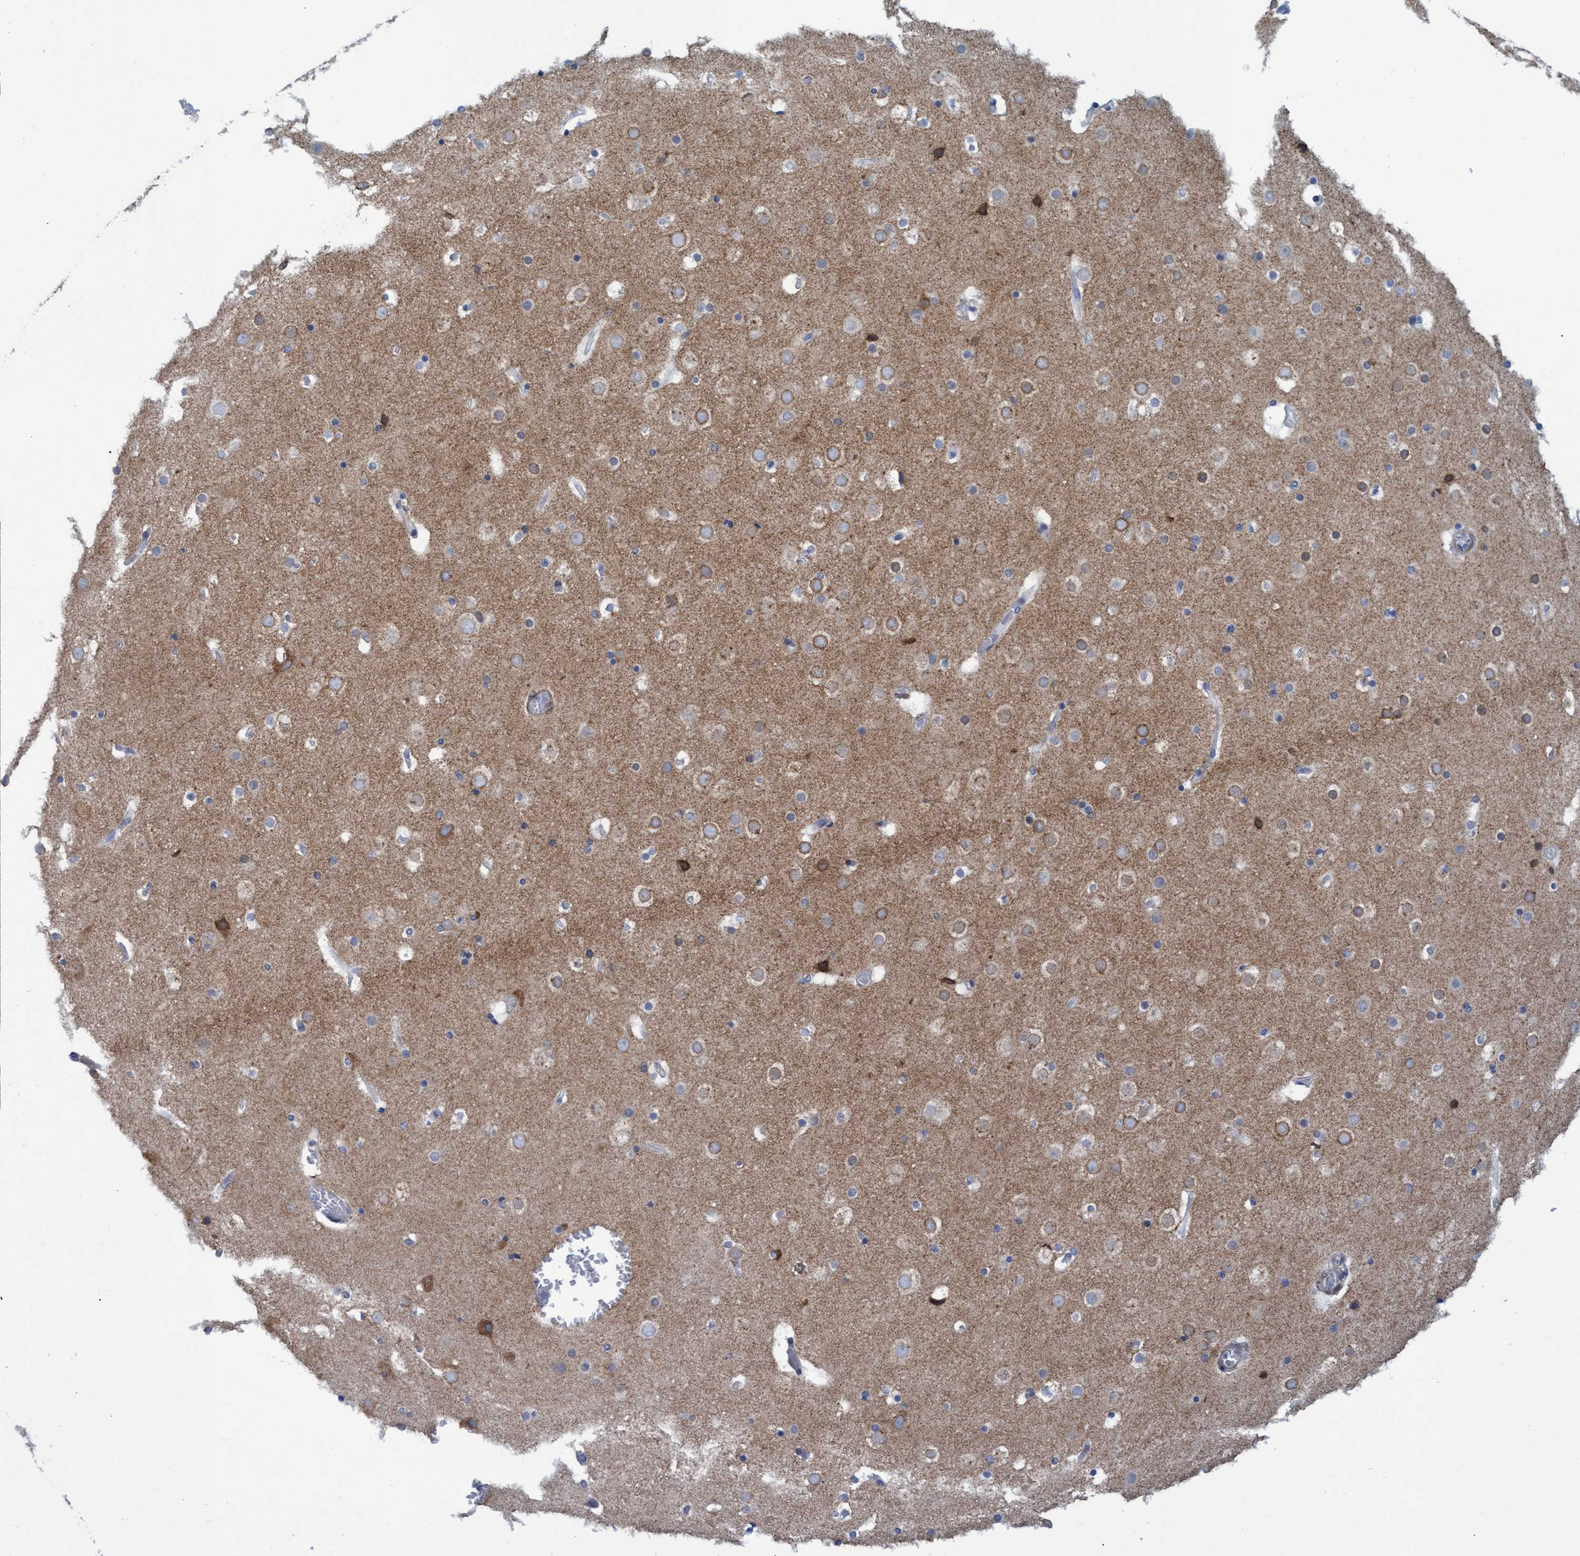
{"staining": {"intensity": "negative", "quantity": "none", "location": "none"}, "tissue": "cerebral cortex", "cell_type": "Endothelial cells", "image_type": "normal", "snomed": [{"axis": "morphology", "description": "Normal tissue, NOS"}, {"axis": "topography", "description": "Cerebral cortex"}], "caption": "There is no significant expression in endothelial cells of cerebral cortex.", "gene": "SSTR3", "patient": {"sex": "male", "age": 57}}